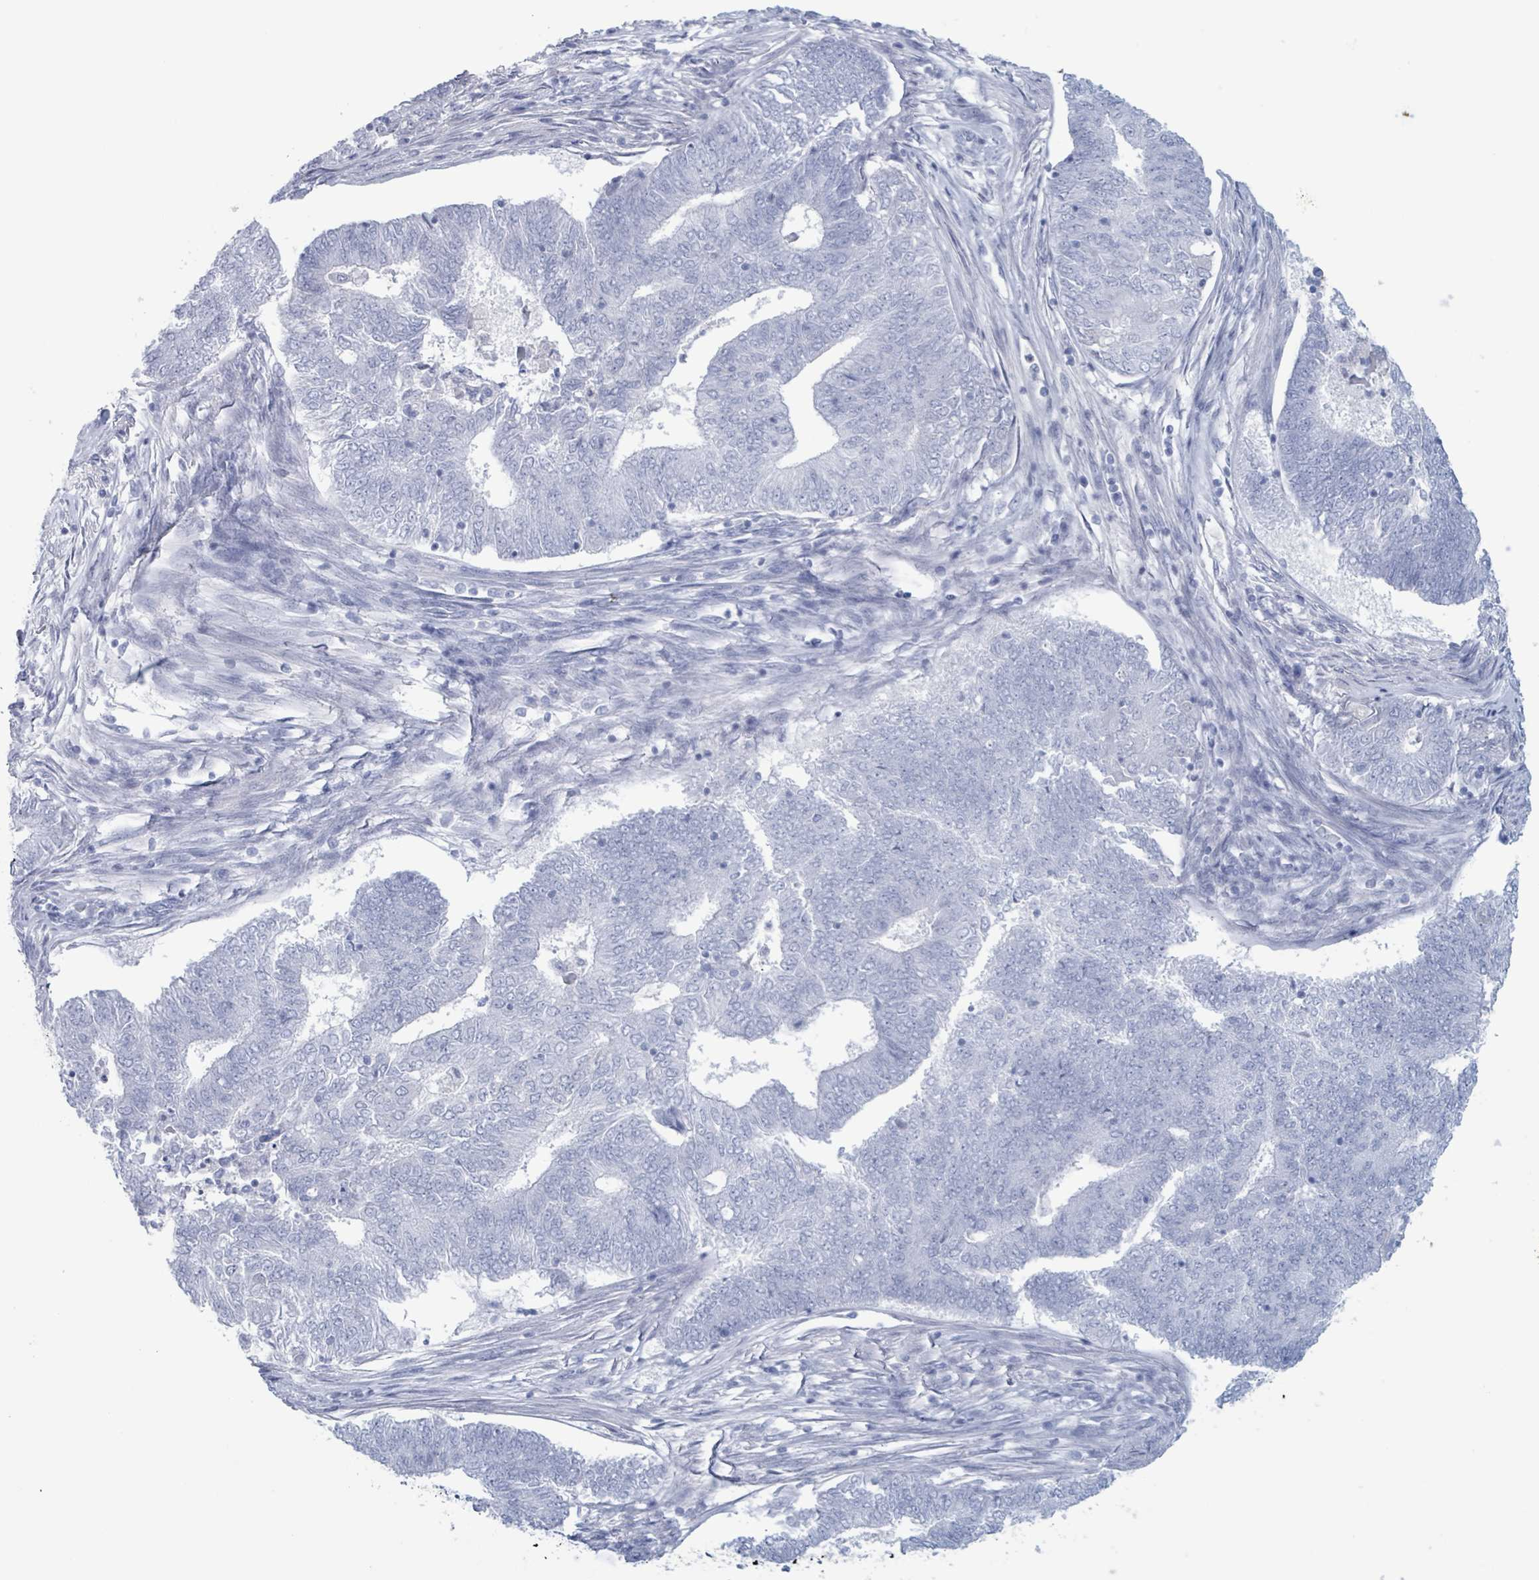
{"staining": {"intensity": "negative", "quantity": "none", "location": "none"}, "tissue": "endometrial cancer", "cell_type": "Tumor cells", "image_type": "cancer", "snomed": [{"axis": "morphology", "description": "Adenocarcinoma, NOS"}, {"axis": "topography", "description": "Endometrium"}], "caption": "Immunohistochemical staining of human endometrial cancer shows no significant positivity in tumor cells.", "gene": "KLK4", "patient": {"sex": "female", "age": 62}}